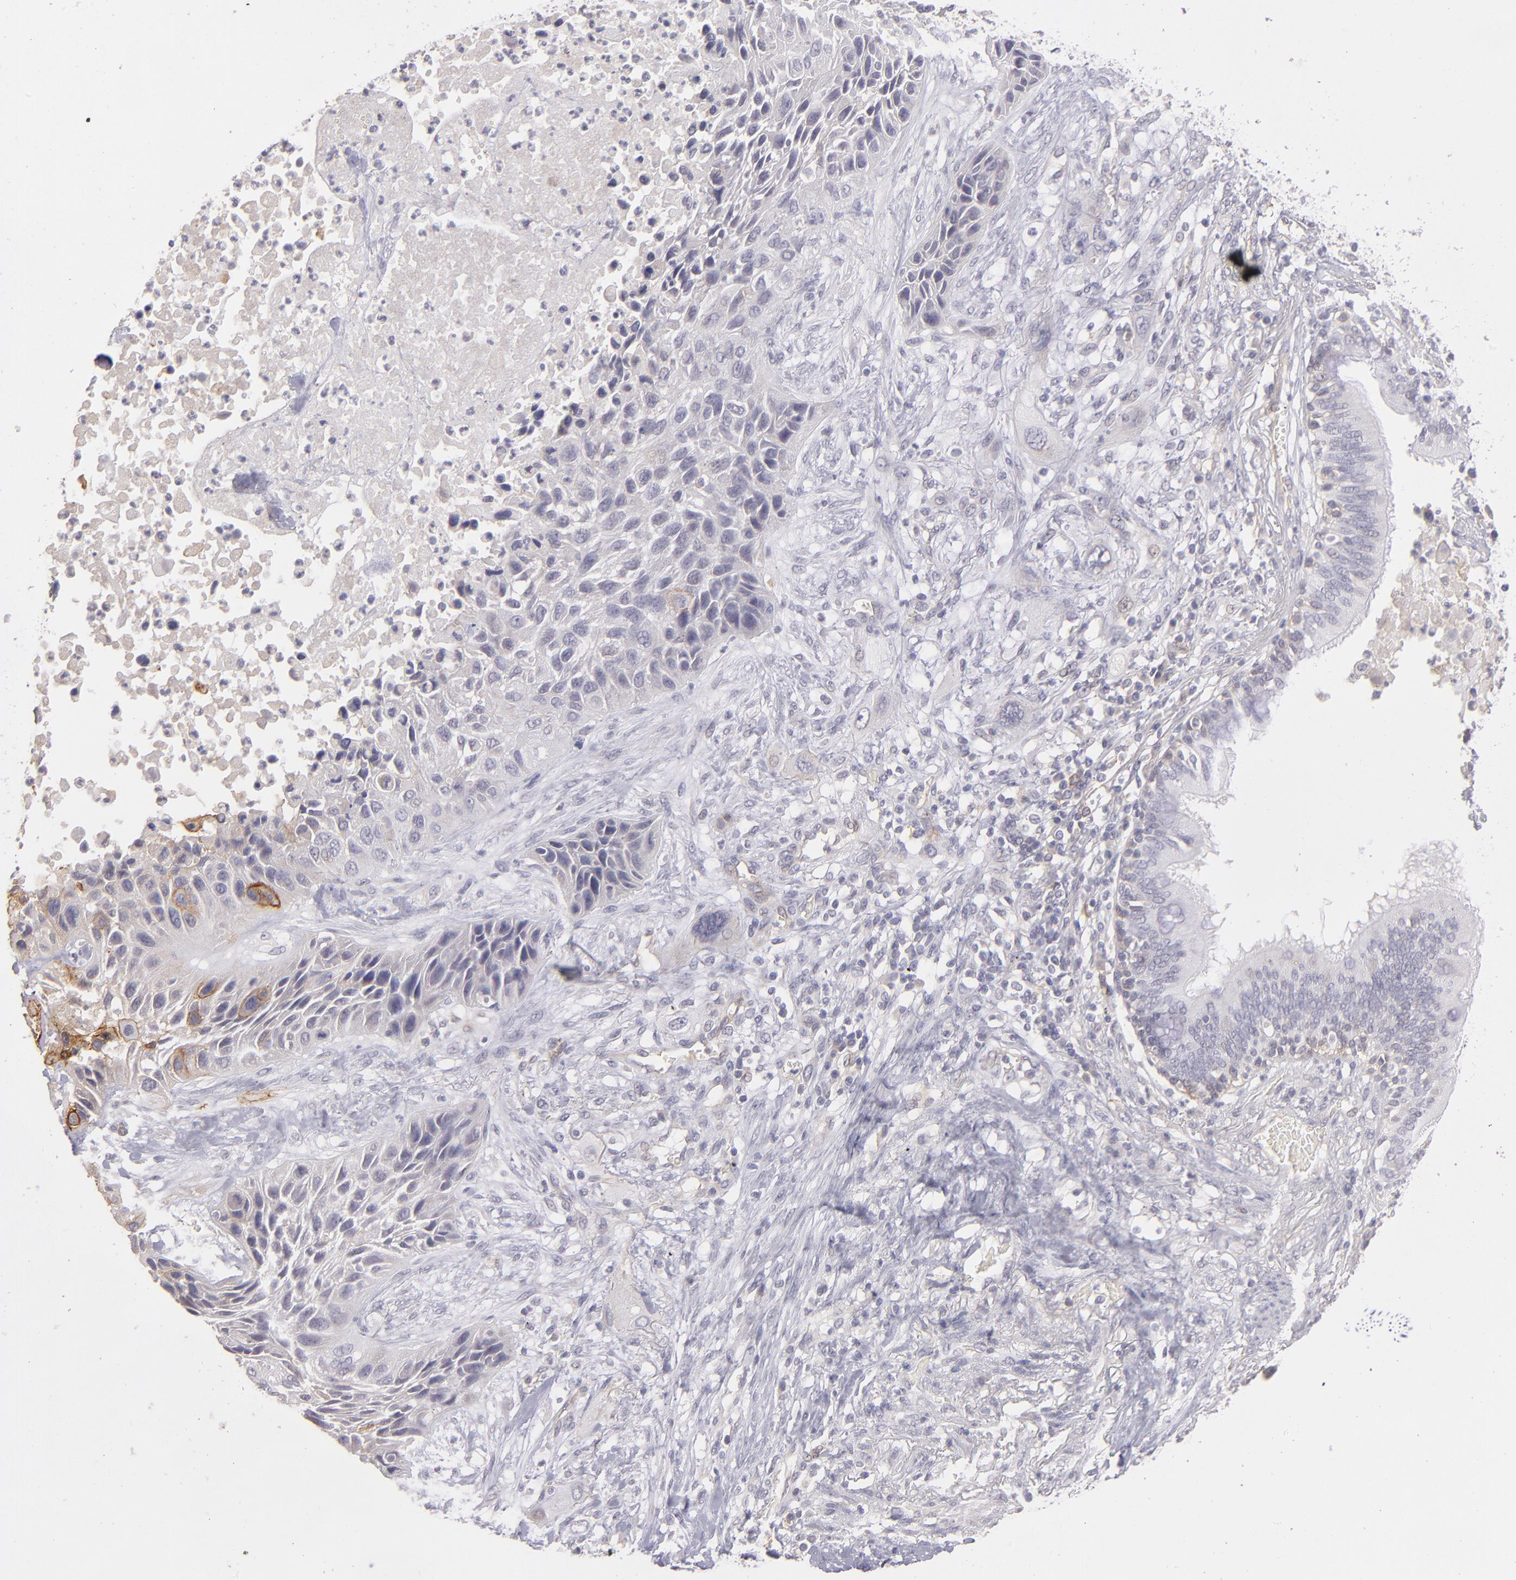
{"staining": {"intensity": "weak", "quantity": "<25%", "location": "cytoplasmic/membranous"}, "tissue": "lung cancer", "cell_type": "Tumor cells", "image_type": "cancer", "snomed": [{"axis": "morphology", "description": "Squamous cell carcinoma, NOS"}, {"axis": "topography", "description": "Lung"}], "caption": "This is a photomicrograph of immunohistochemistry staining of lung cancer, which shows no expression in tumor cells.", "gene": "THBD", "patient": {"sex": "female", "age": 76}}